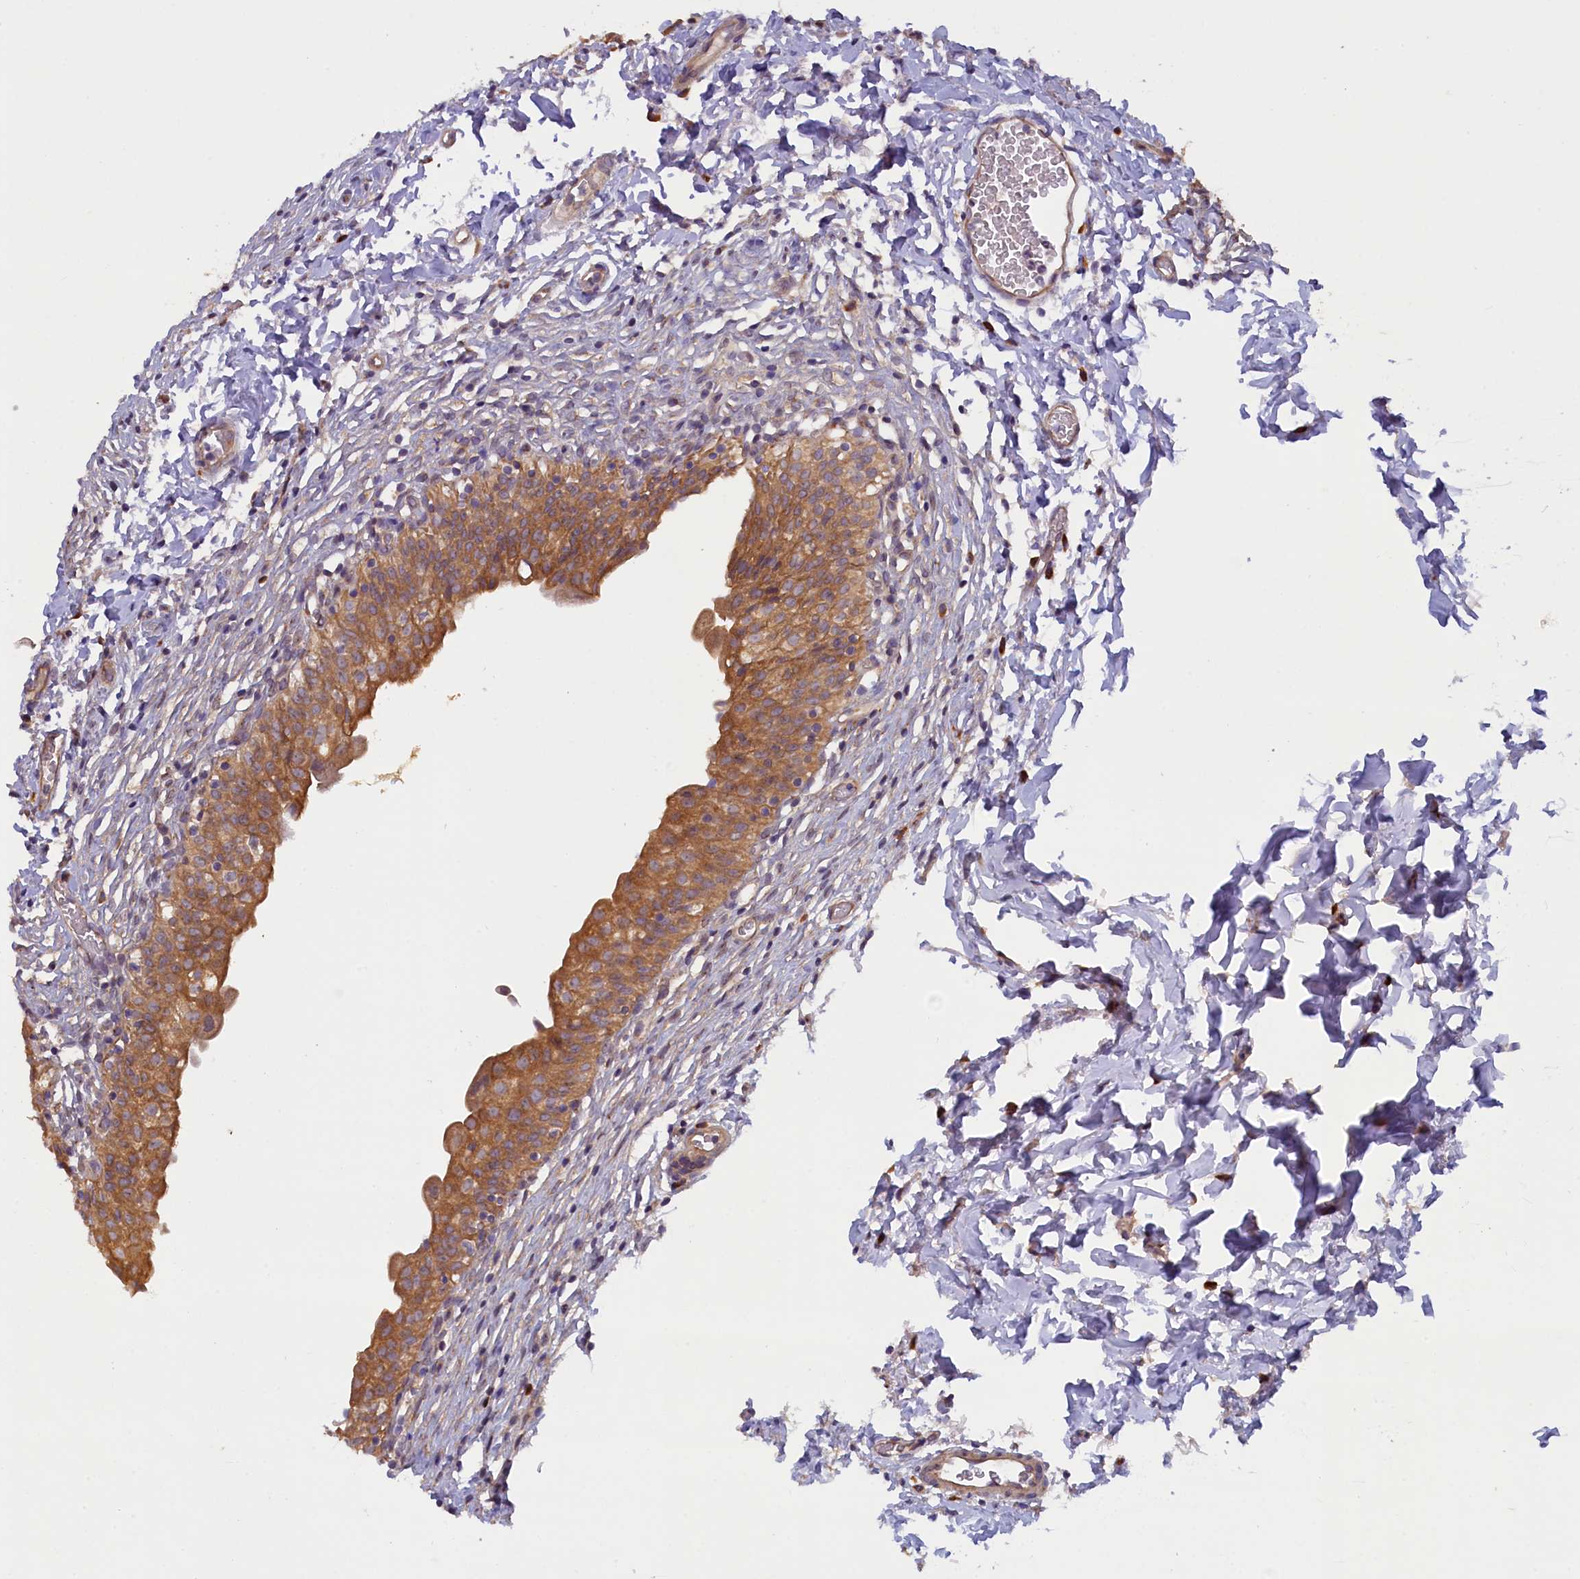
{"staining": {"intensity": "moderate", "quantity": ">75%", "location": "cytoplasmic/membranous"}, "tissue": "urinary bladder", "cell_type": "Urothelial cells", "image_type": "normal", "snomed": [{"axis": "morphology", "description": "Normal tissue, NOS"}, {"axis": "topography", "description": "Urinary bladder"}], "caption": "Urinary bladder stained with DAB (3,3'-diaminobenzidine) immunohistochemistry (IHC) exhibits medium levels of moderate cytoplasmic/membranous staining in about >75% of urothelial cells.", "gene": "CCDC9B", "patient": {"sex": "male", "age": 55}}